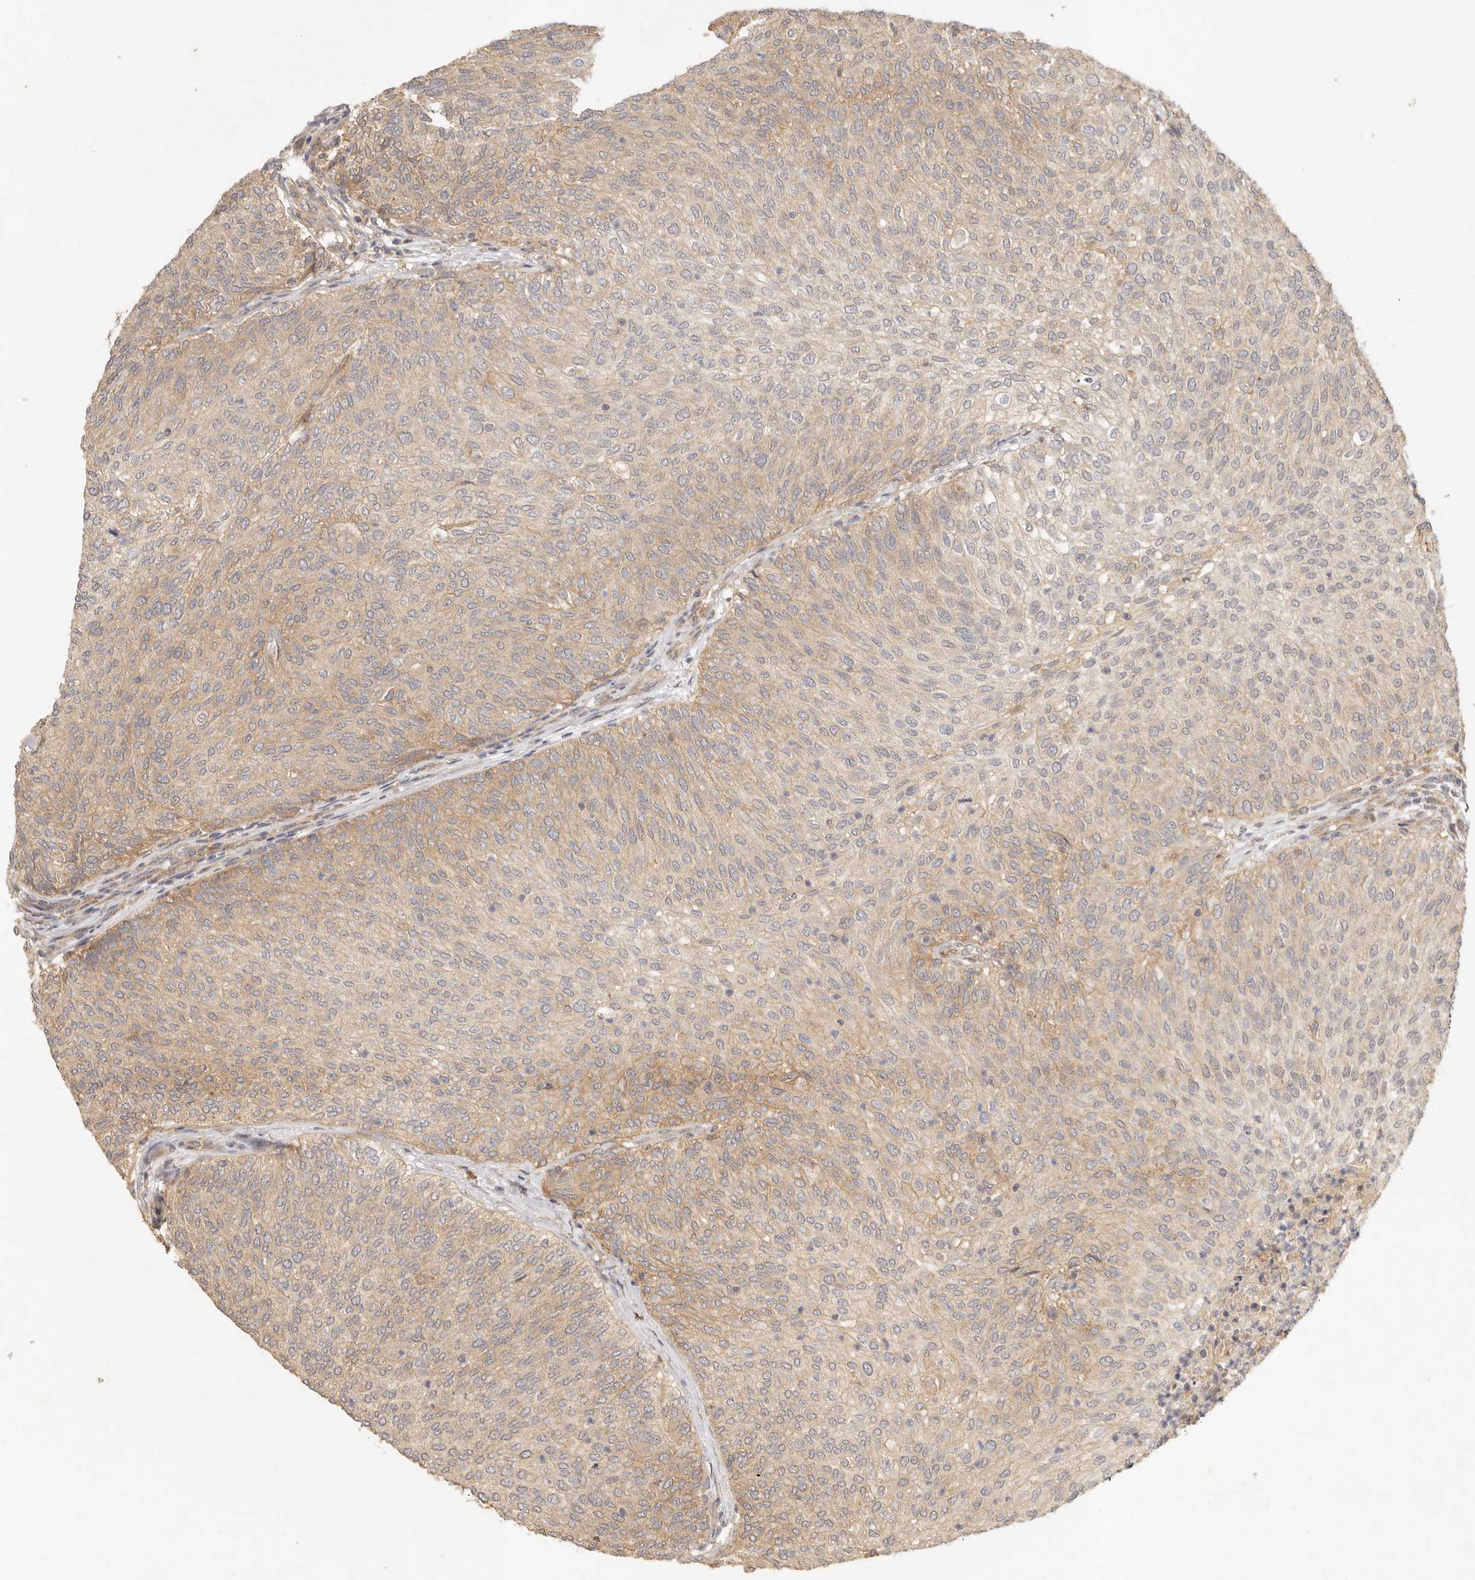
{"staining": {"intensity": "weak", "quantity": ">75%", "location": "cytoplasmic/membranous"}, "tissue": "urothelial cancer", "cell_type": "Tumor cells", "image_type": "cancer", "snomed": [{"axis": "morphology", "description": "Urothelial carcinoma, Low grade"}, {"axis": "topography", "description": "Urinary bladder"}], "caption": "Approximately >75% of tumor cells in human urothelial carcinoma (low-grade) reveal weak cytoplasmic/membranous protein positivity as visualized by brown immunohistochemical staining.", "gene": "VIPR1", "patient": {"sex": "female", "age": 79}}